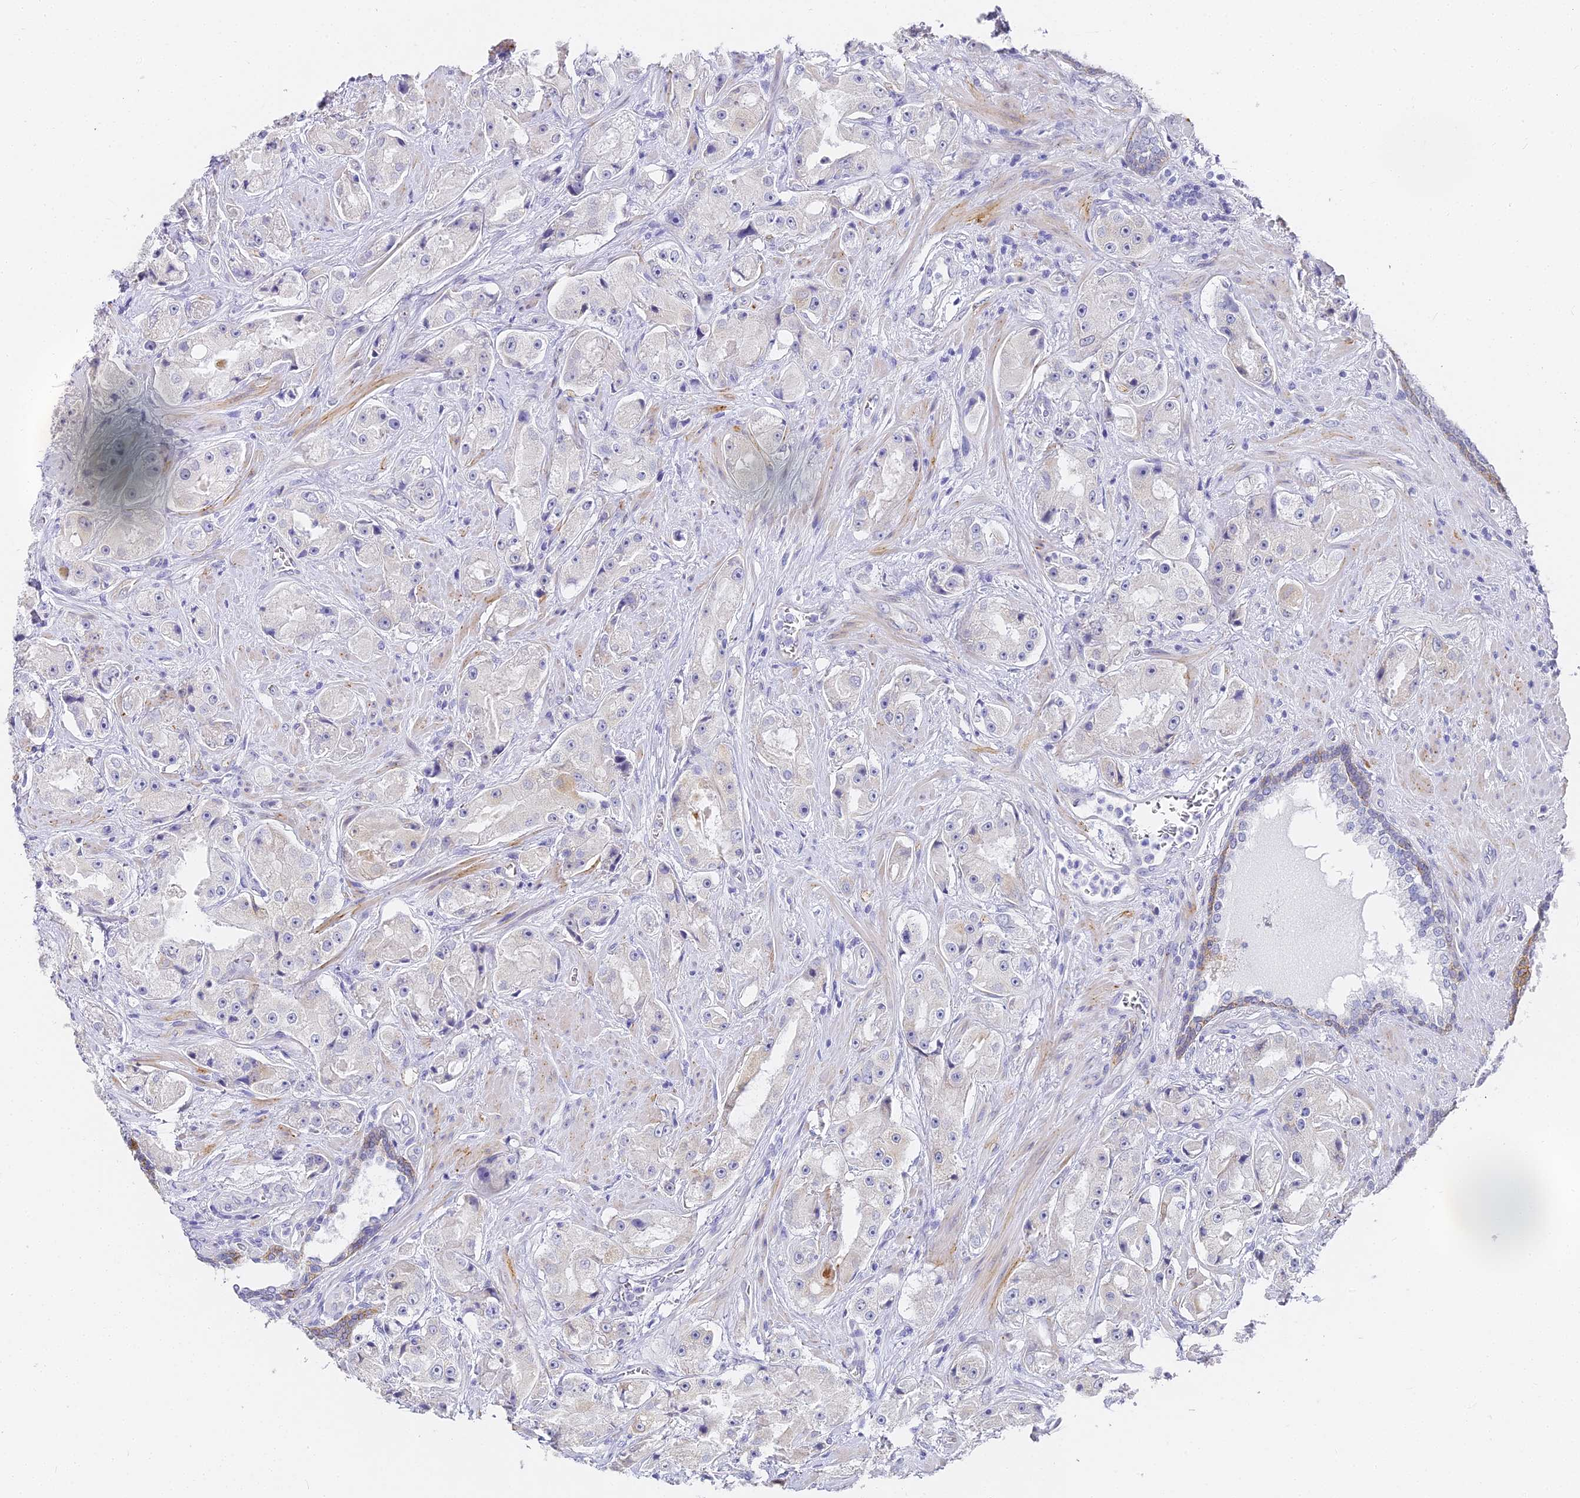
{"staining": {"intensity": "negative", "quantity": "none", "location": "none"}, "tissue": "prostate cancer", "cell_type": "Tumor cells", "image_type": "cancer", "snomed": [{"axis": "morphology", "description": "Adenocarcinoma, High grade"}, {"axis": "topography", "description": "Prostate"}], "caption": "The photomicrograph displays no staining of tumor cells in prostate cancer.", "gene": "GJA1", "patient": {"sex": "male", "age": 73}}